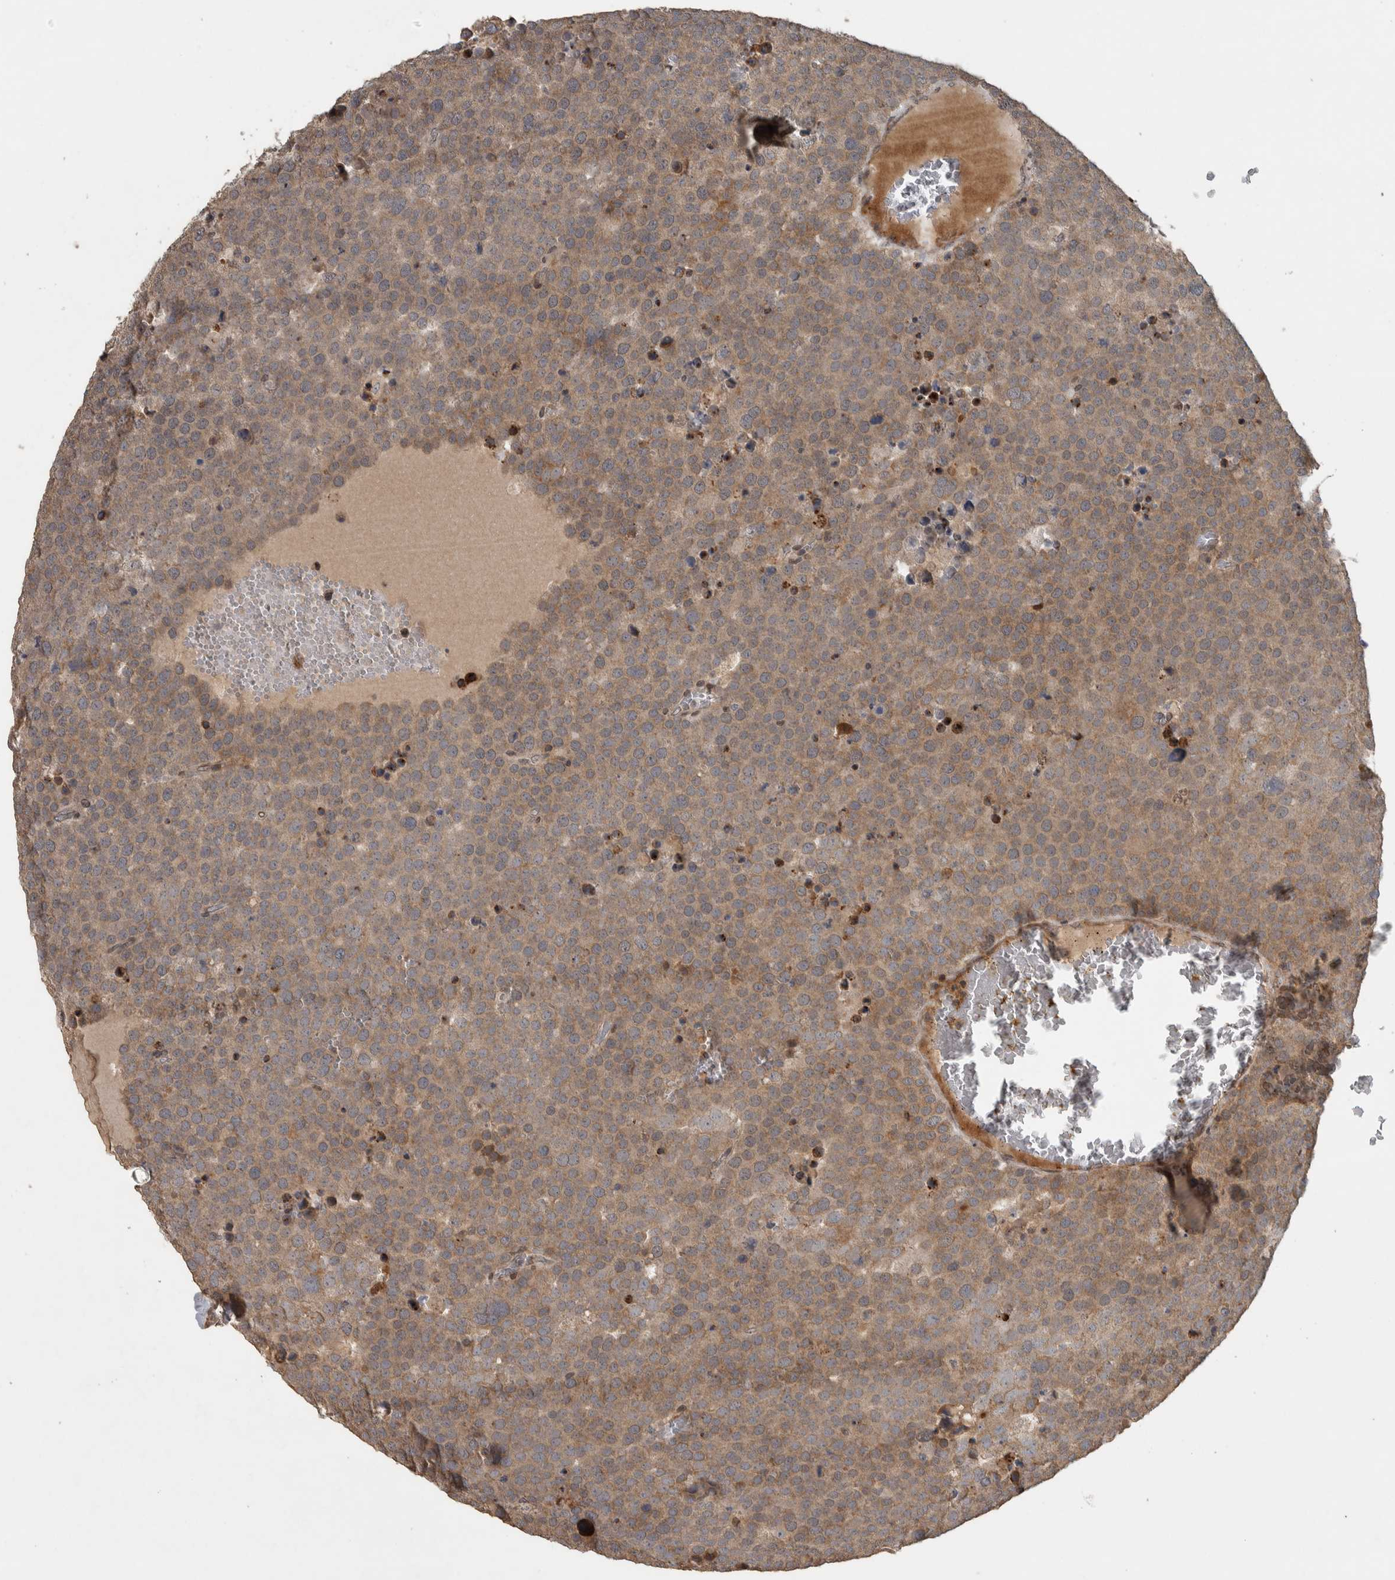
{"staining": {"intensity": "moderate", "quantity": ">75%", "location": "cytoplasmic/membranous"}, "tissue": "testis cancer", "cell_type": "Tumor cells", "image_type": "cancer", "snomed": [{"axis": "morphology", "description": "Seminoma, NOS"}, {"axis": "topography", "description": "Testis"}], "caption": "There is medium levels of moderate cytoplasmic/membranous positivity in tumor cells of seminoma (testis), as demonstrated by immunohistochemical staining (brown color).", "gene": "ERAL1", "patient": {"sex": "male", "age": 71}}